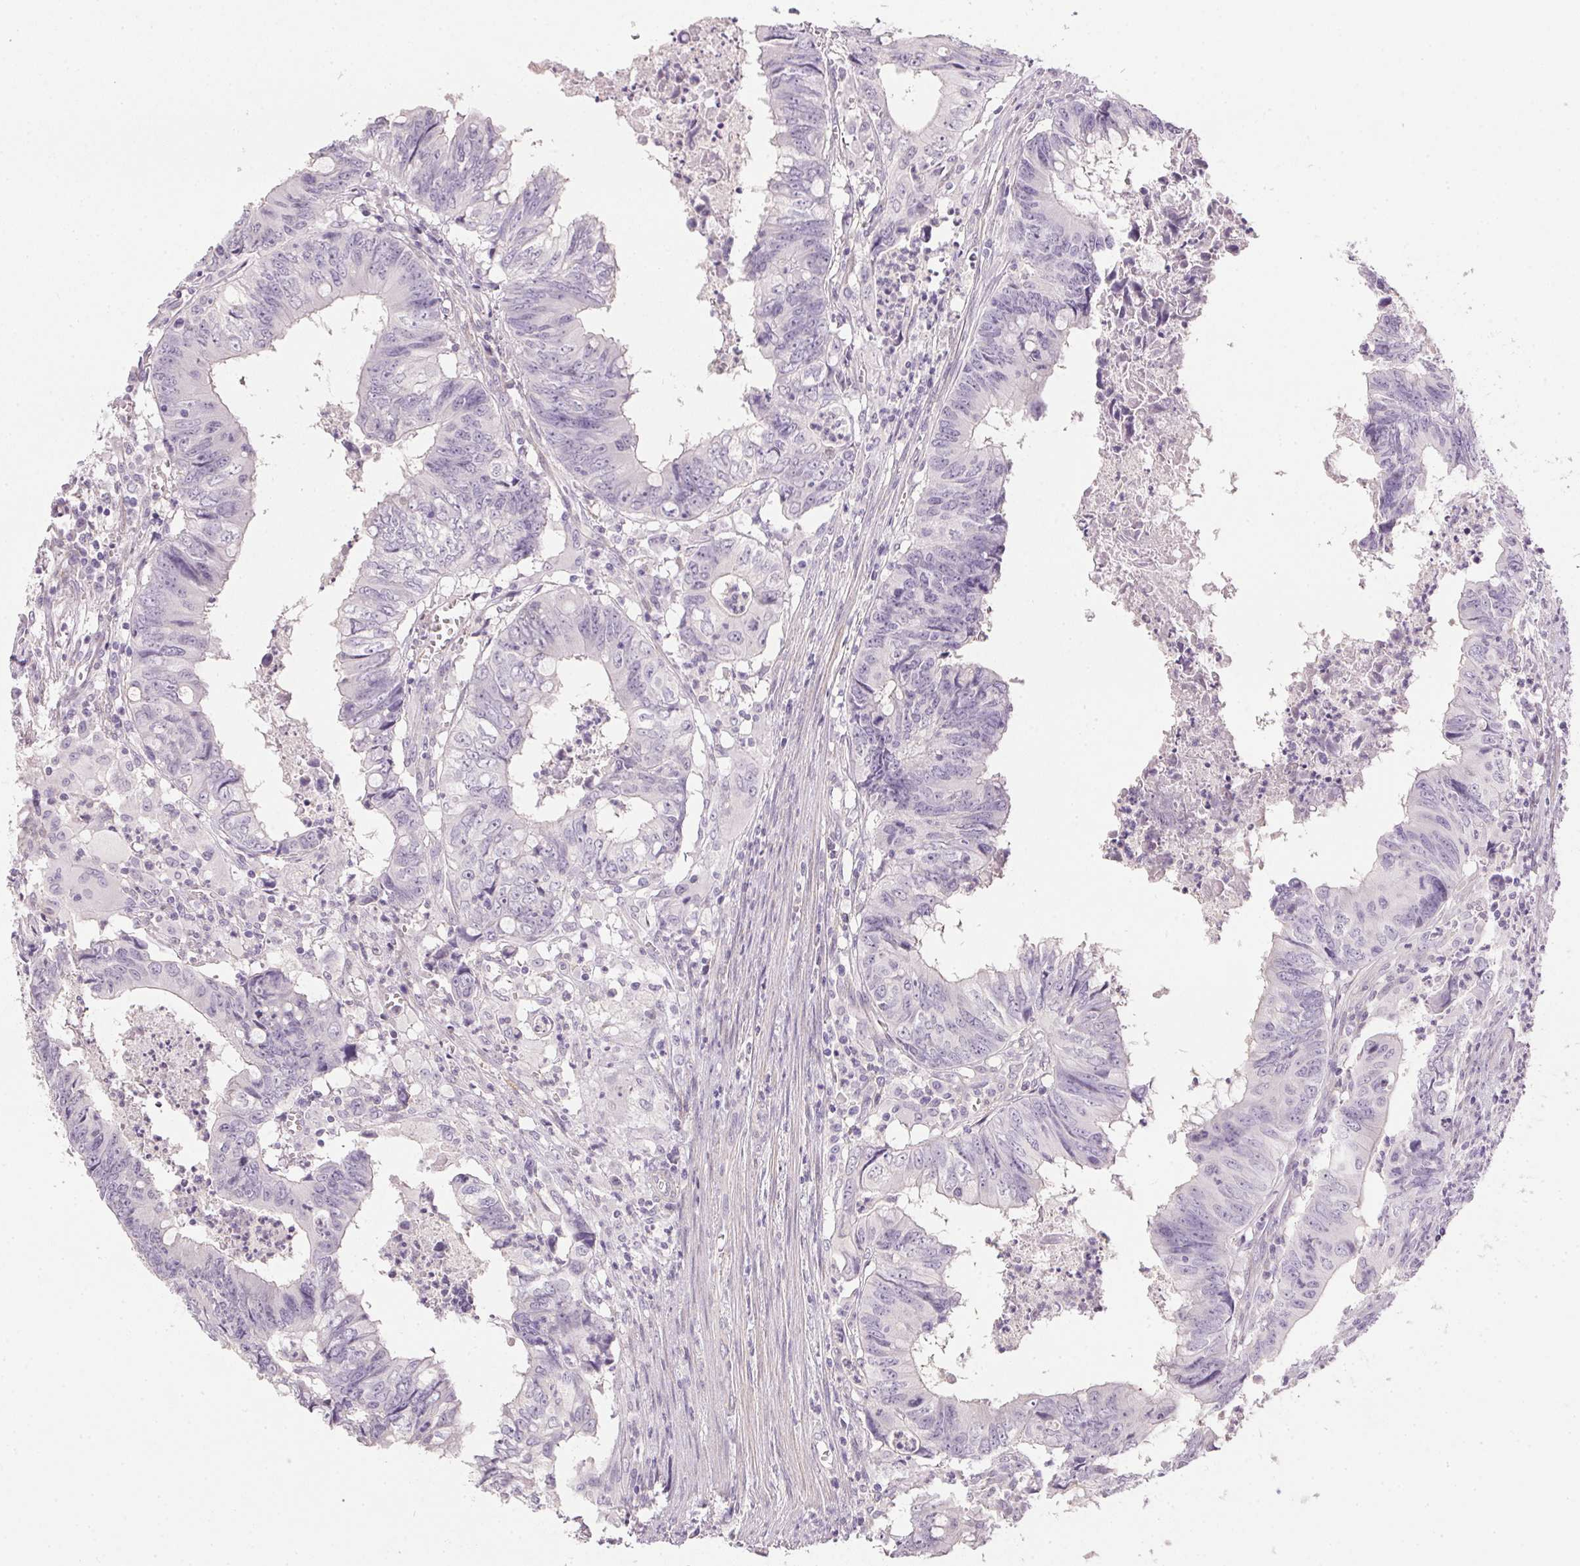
{"staining": {"intensity": "negative", "quantity": "none", "location": "none"}, "tissue": "colorectal cancer", "cell_type": "Tumor cells", "image_type": "cancer", "snomed": [{"axis": "morphology", "description": "Adenocarcinoma, NOS"}, {"axis": "topography", "description": "Colon"}], "caption": "Immunohistochemistry image of colorectal cancer (adenocarcinoma) stained for a protein (brown), which displays no staining in tumor cells. Brightfield microscopy of immunohistochemistry (IHC) stained with DAB (brown) and hematoxylin (blue), captured at high magnification.", "gene": "PRL", "patient": {"sex": "female", "age": 82}}